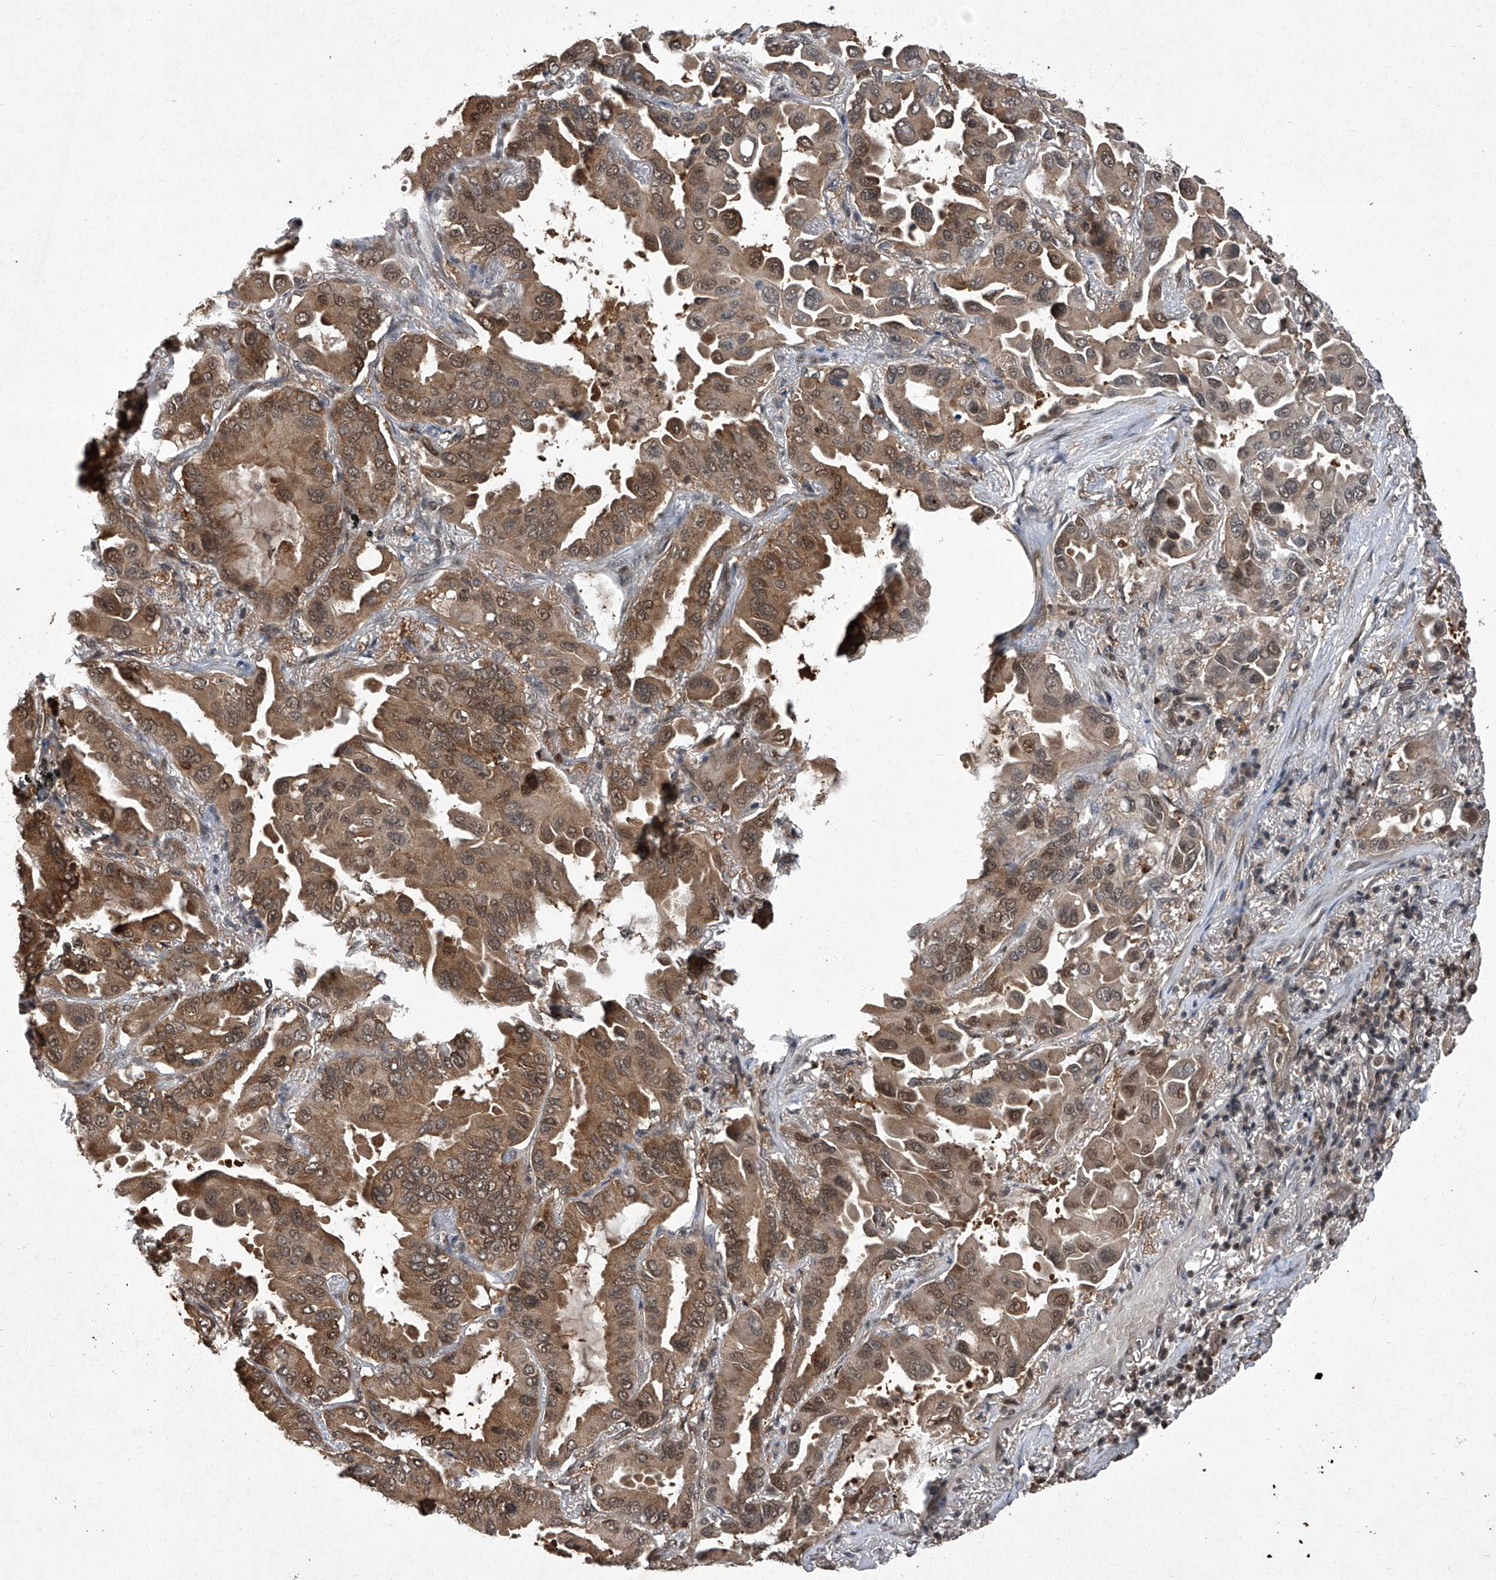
{"staining": {"intensity": "moderate", "quantity": ">75%", "location": "cytoplasmic/membranous,nuclear"}, "tissue": "lung cancer", "cell_type": "Tumor cells", "image_type": "cancer", "snomed": [{"axis": "morphology", "description": "Adenocarcinoma, NOS"}, {"axis": "topography", "description": "Lung"}], "caption": "DAB immunohistochemical staining of lung cancer exhibits moderate cytoplasmic/membranous and nuclear protein positivity in approximately >75% of tumor cells. The protein of interest is shown in brown color, while the nuclei are stained blue.", "gene": "TSNAX", "patient": {"sex": "male", "age": 64}}